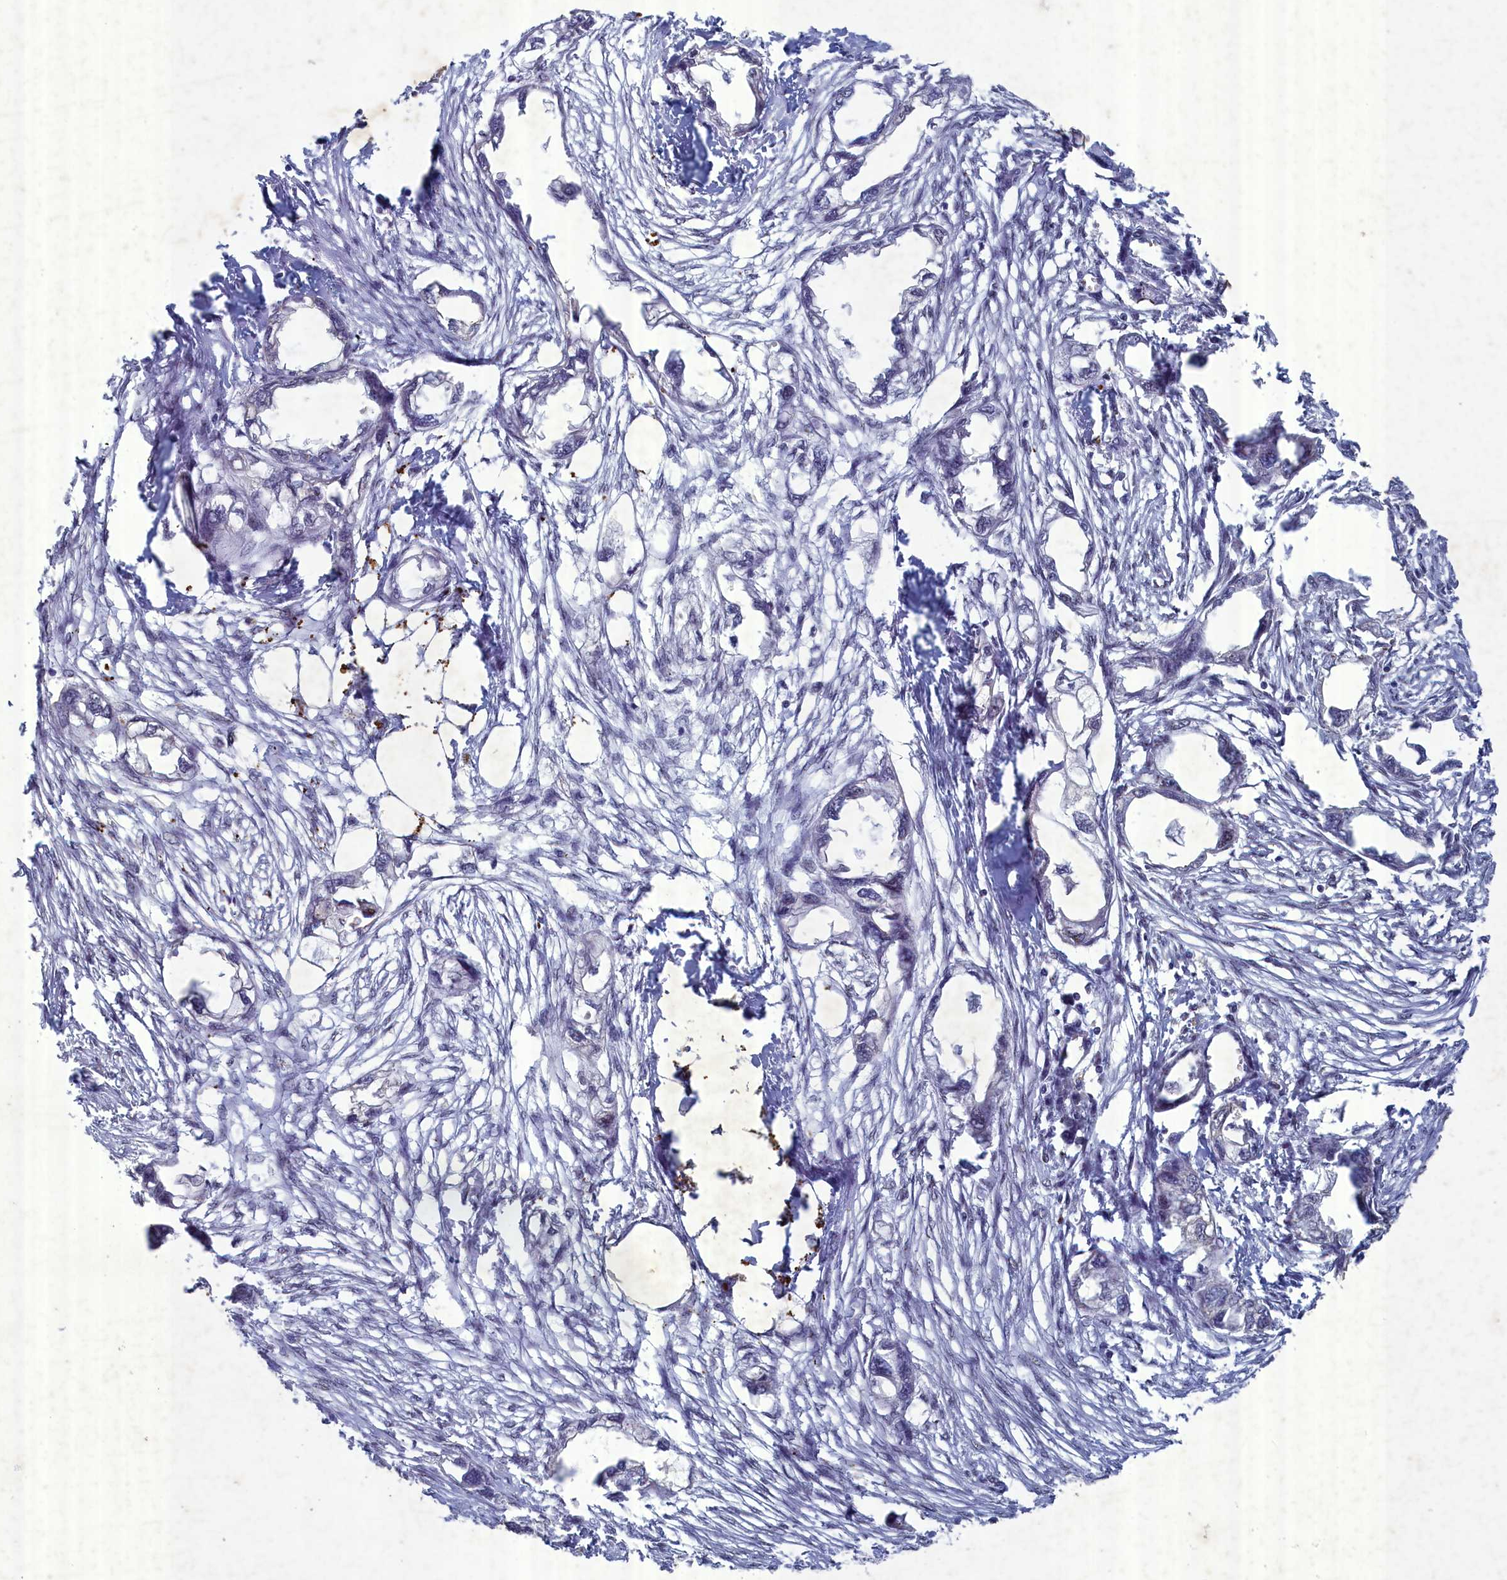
{"staining": {"intensity": "negative", "quantity": "none", "location": "none"}, "tissue": "endometrial cancer", "cell_type": "Tumor cells", "image_type": "cancer", "snomed": [{"axis": "morphology", "description": "Adenocarcinoma, NOS"}, {"axis": "morphology", "description": "Adenocarcinoma, metastatic, NOS"}, {"axis": "topography", "description": "Adipose tissue"}, {"axis": "topography", "description": "Endometrium"}], "caption": "An immunohistochemistry micrograph of endometrial adenocarcinoma is shown. There is no staining in tumor cells of endometrial adenocarcinoma.", "gene": "WDR76", "patient": {"sex": "female", "age": 67}}